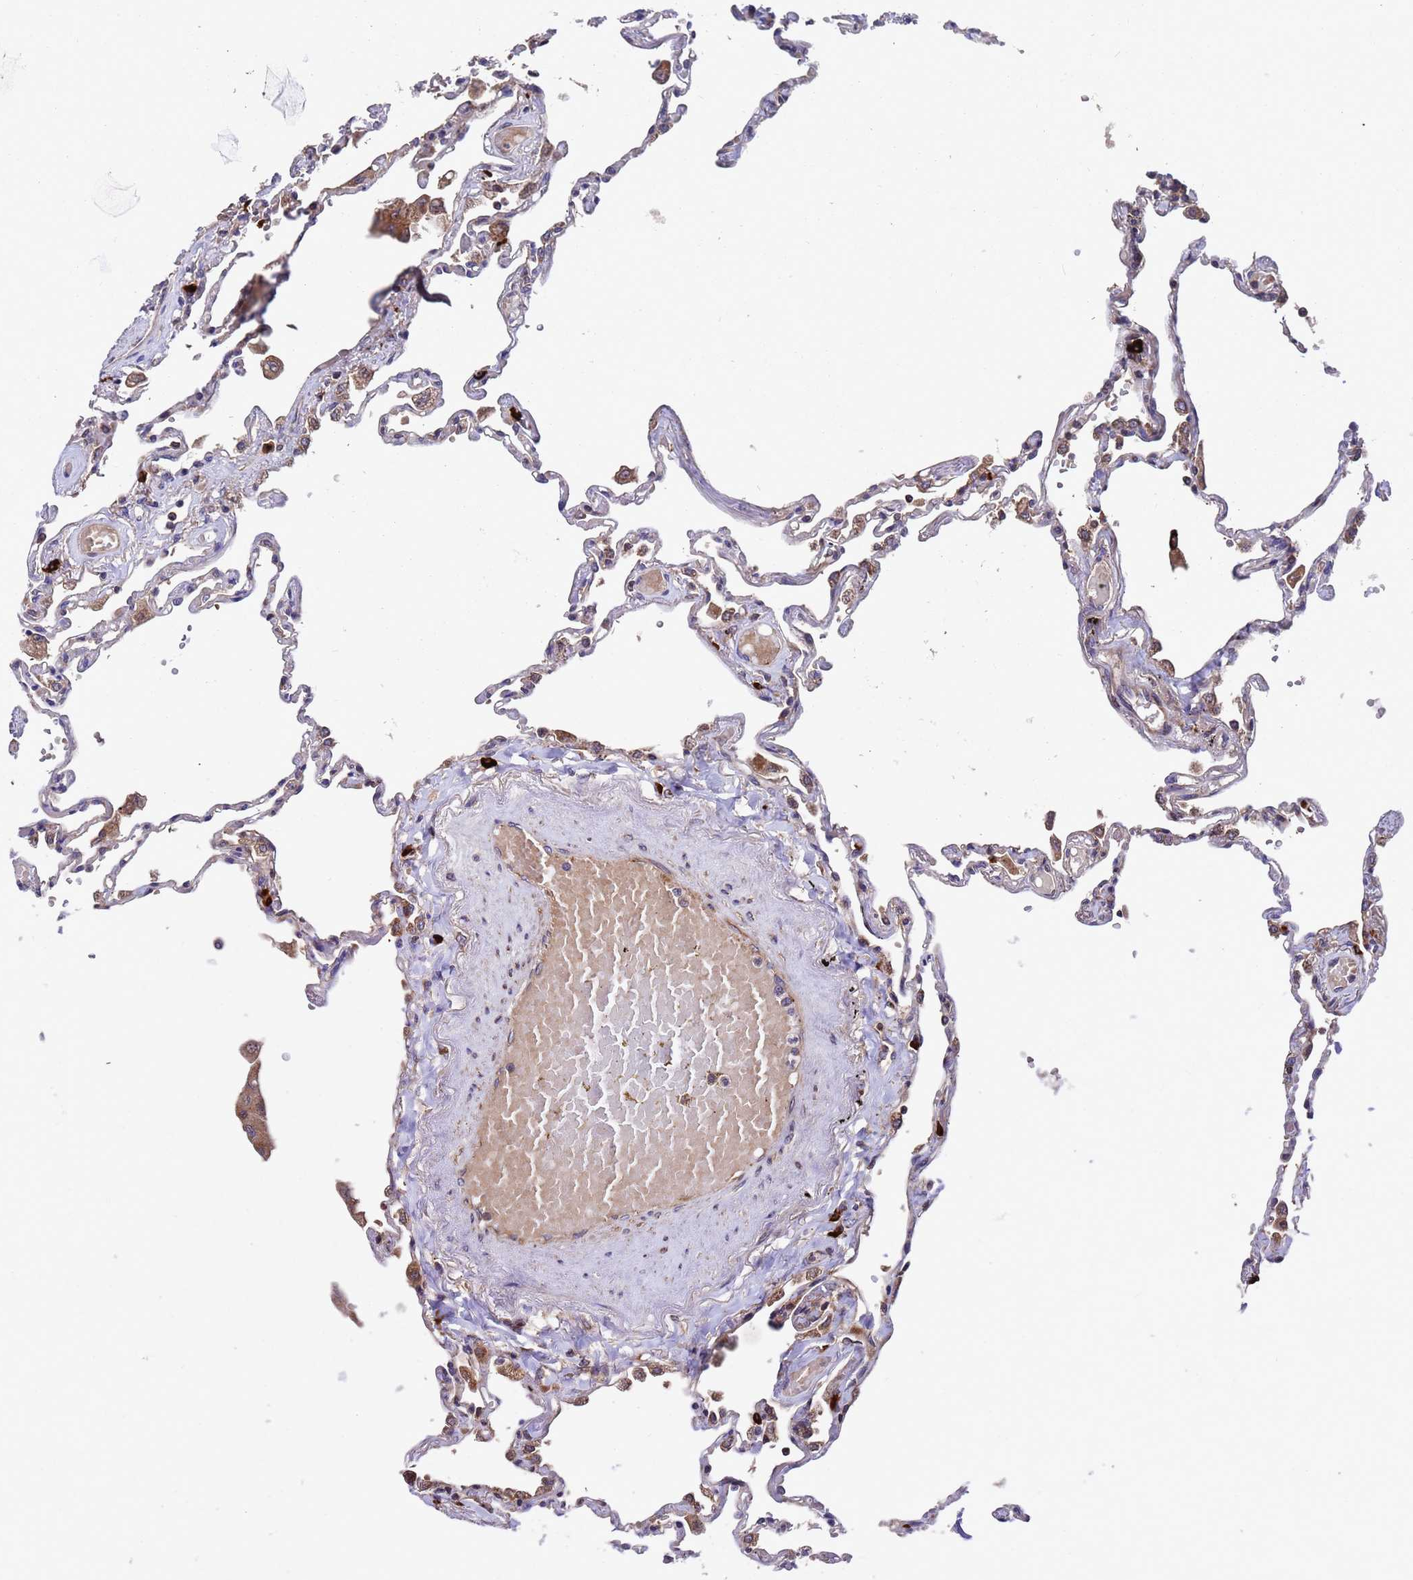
{"staining": {"intensity": "moderate", "quantity": "<25%", "location": "cytoplasmic/membranous"}, "tissue": "lung", "cell_type": "Alveolar cells", "image_type": "normal", "snomed": [{"axis": "morphology", "description": "Normal tissue, NOS"}, {"axis": "topography", "description": "Lung"}], "caption": "Immunohistochemical staining of benign lung exhibits moderate cytoplasmic/membranous protein positivity in about <25% of alveolar cells. (Stains: DAB (3,3'-diaminobenzidine) in brown, nuclei in blue, Microscopy: brightfield microscopy at high magnification).", "gene": "TSR3", "patient": {"sex": "female", "age": 67}}